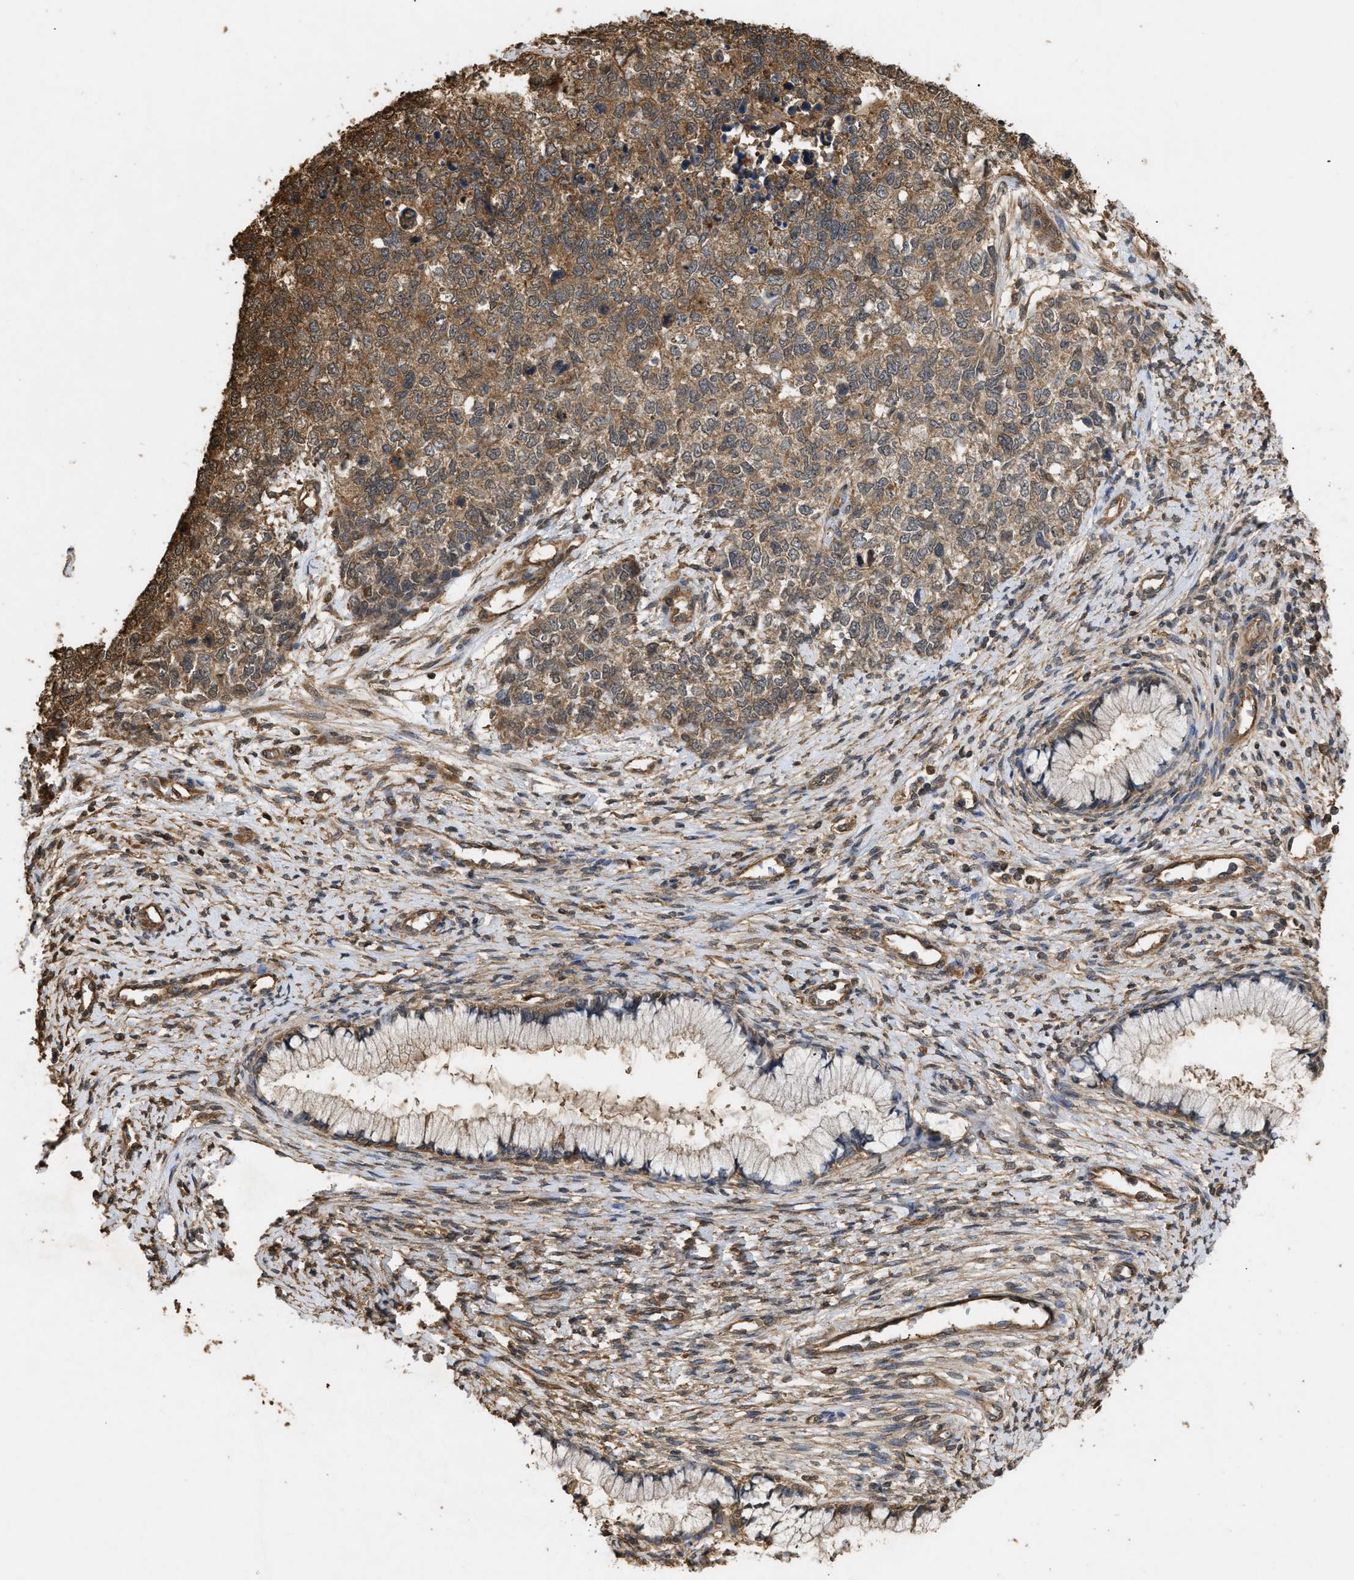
{"staining": {"intensity": "moderate", "quantity": ">75%", "location": "cytoplasmic/membranous"}, "tissue": "cervical cancer", "cell_type": "Tumor cells", "image_type": "cancer", "snomed": [{"axis": "morphology", "description": "Squamous cell carcinoma, NOS"}, {"axis": "topography", "description": "Cervix"}], "caption": "Protein staining by immunohistochemistry (IHC) displays moderate cytoplasmic/membranous staining in about >75% of tumor cells in squamous cell carcinoma (cervical). Using DAB (3,3'-diaminobenzidine) (brown) and hematoxylin (blue) stains, captured at high magnification using brightfield microscopy.", "gene": "CALM1", "patient": {"sex": "female", "age": 63}}